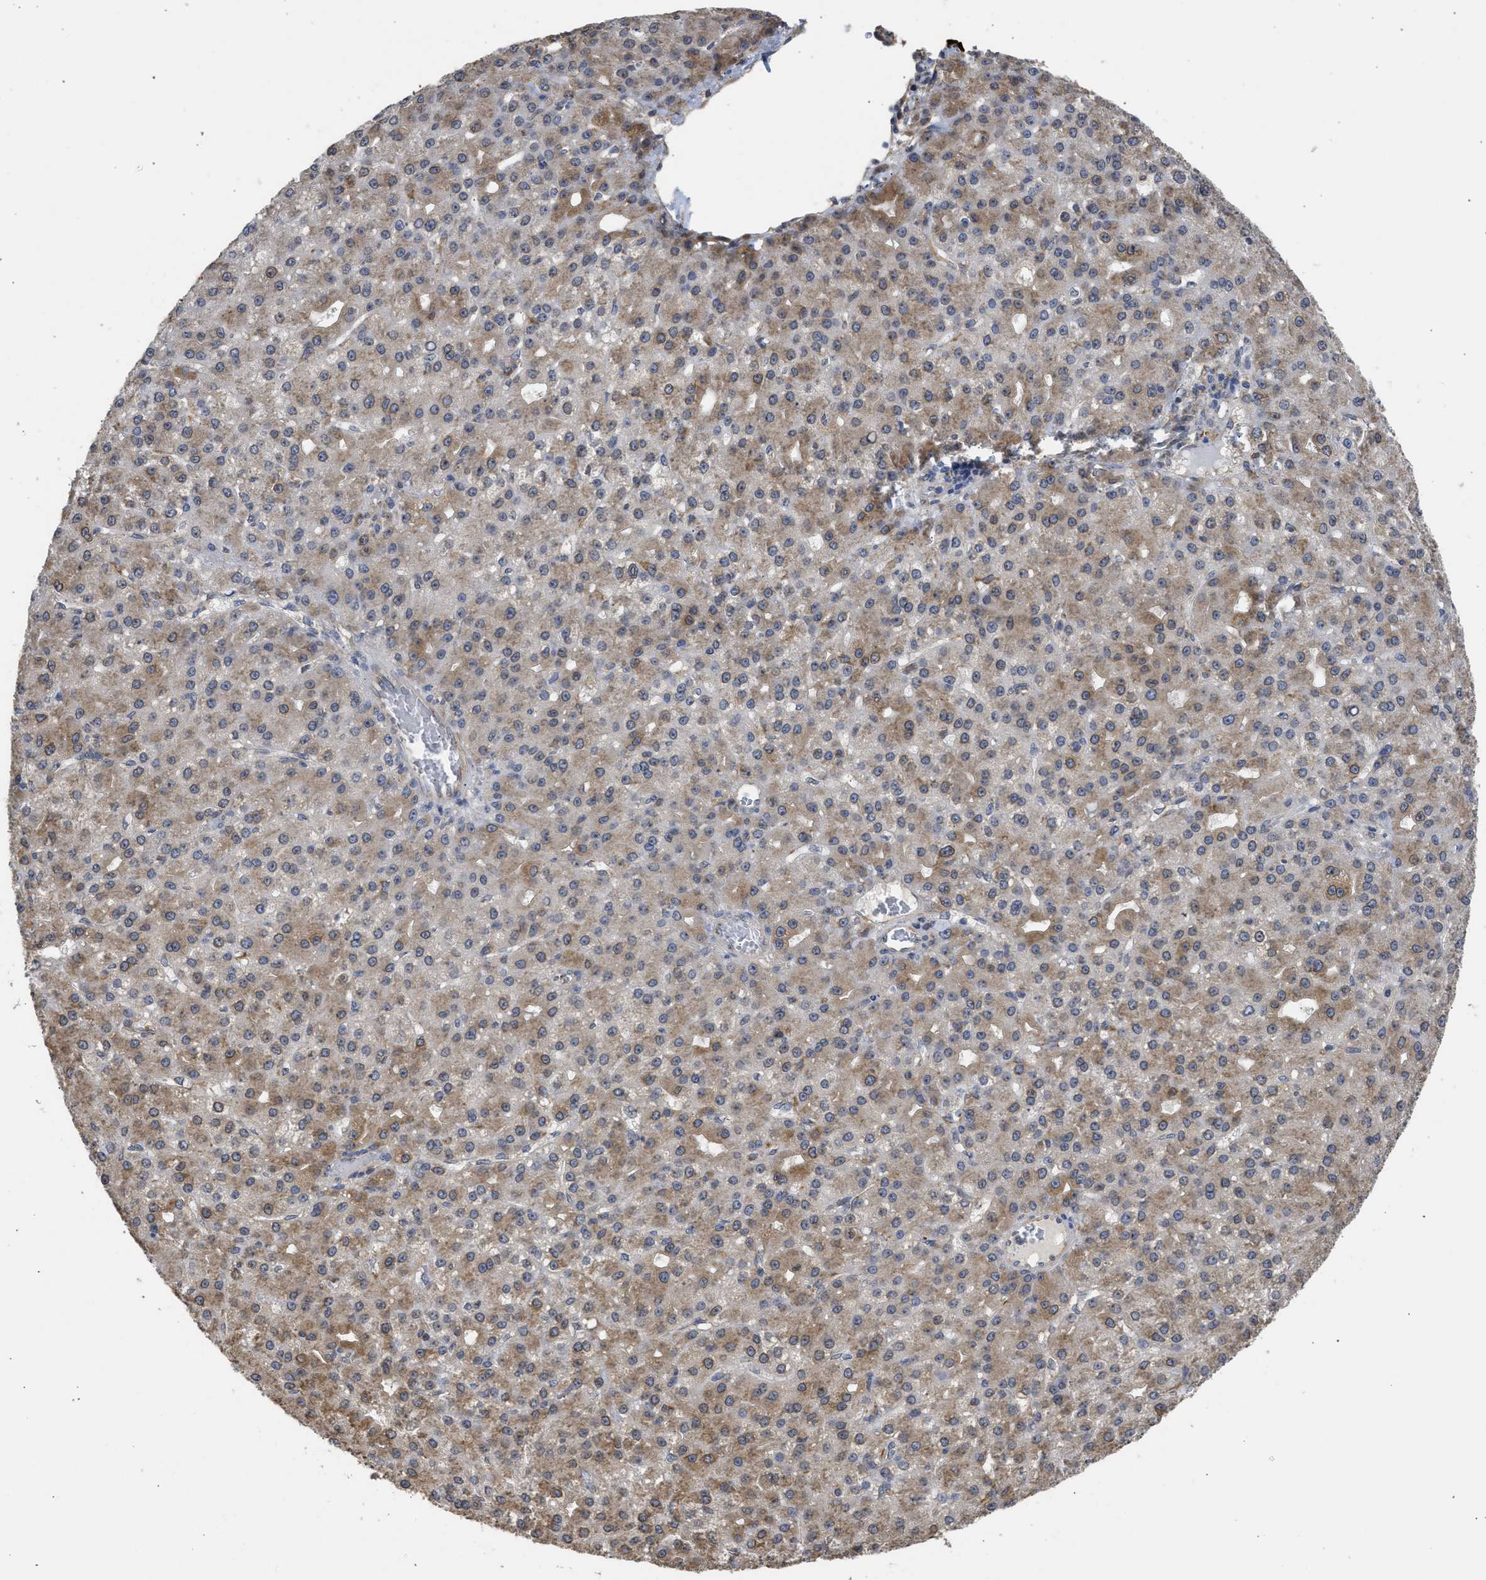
{"staining": {"intensity": "moderate", "quantity": "25%-75%", "location": "cytoplasmic/membranous,nuclear"}, "tissue": "liver cancer", "cell_type": "Tumor cells", "image_type": "cancer", "snomed": [{"axis": "morphology", "description": "Carcinoma, Hepatocellular, NOS"}, {"axis": "topography", "description": "Liver"}], "caption": "This photomicrograph displays liver cancer (hepatocellular carcinoma) stained with IHC to label a protein in brown. The cytoplasmic/membranous and nuclear of tumor cells show moderate positivity for the protein. Nuclei are counter-stained blue.", "gene": "DNAJC1", "patient": {"sex": "male", "age": 67}}